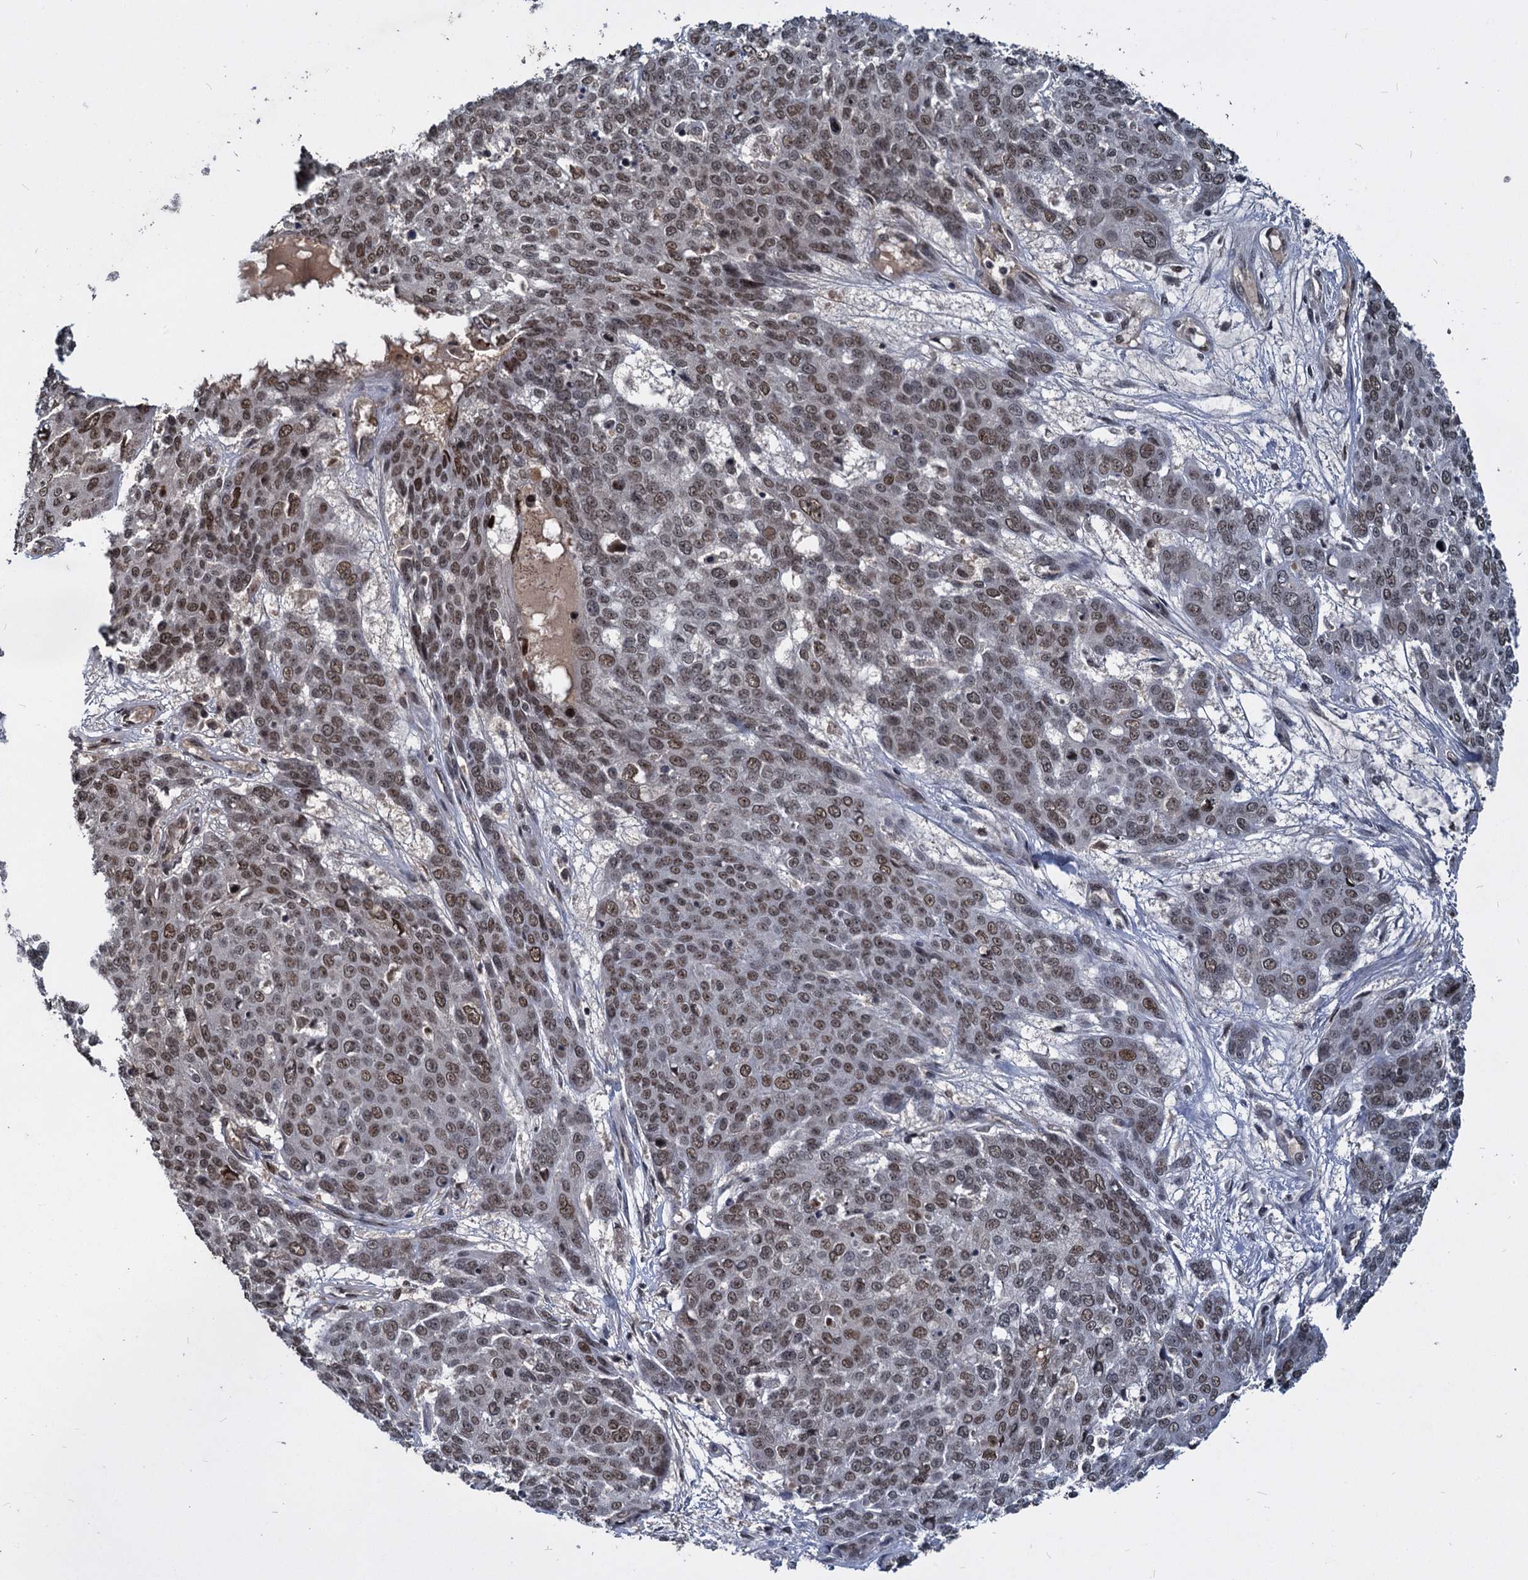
{"staining": {"intensity": "weak", "quantity": "25%-75%", "location": "nuclear"}, "tissue": "skin cancer", "cell_type": "Tumor cells", "image_type": "cancer", "snomed": [{"axis": "morphology", "description": "Squamous cell carcinoma, NOS"}, {"axis": "topography", "description": "Skin"}], "caption": "A photomicrograph of skin squamous cell carcinoma stained for a protein reveals weak nuclear brown staining in tumor cells.", "gene": "FAM216B", "patient": {"sex": "male", "age": 71}}